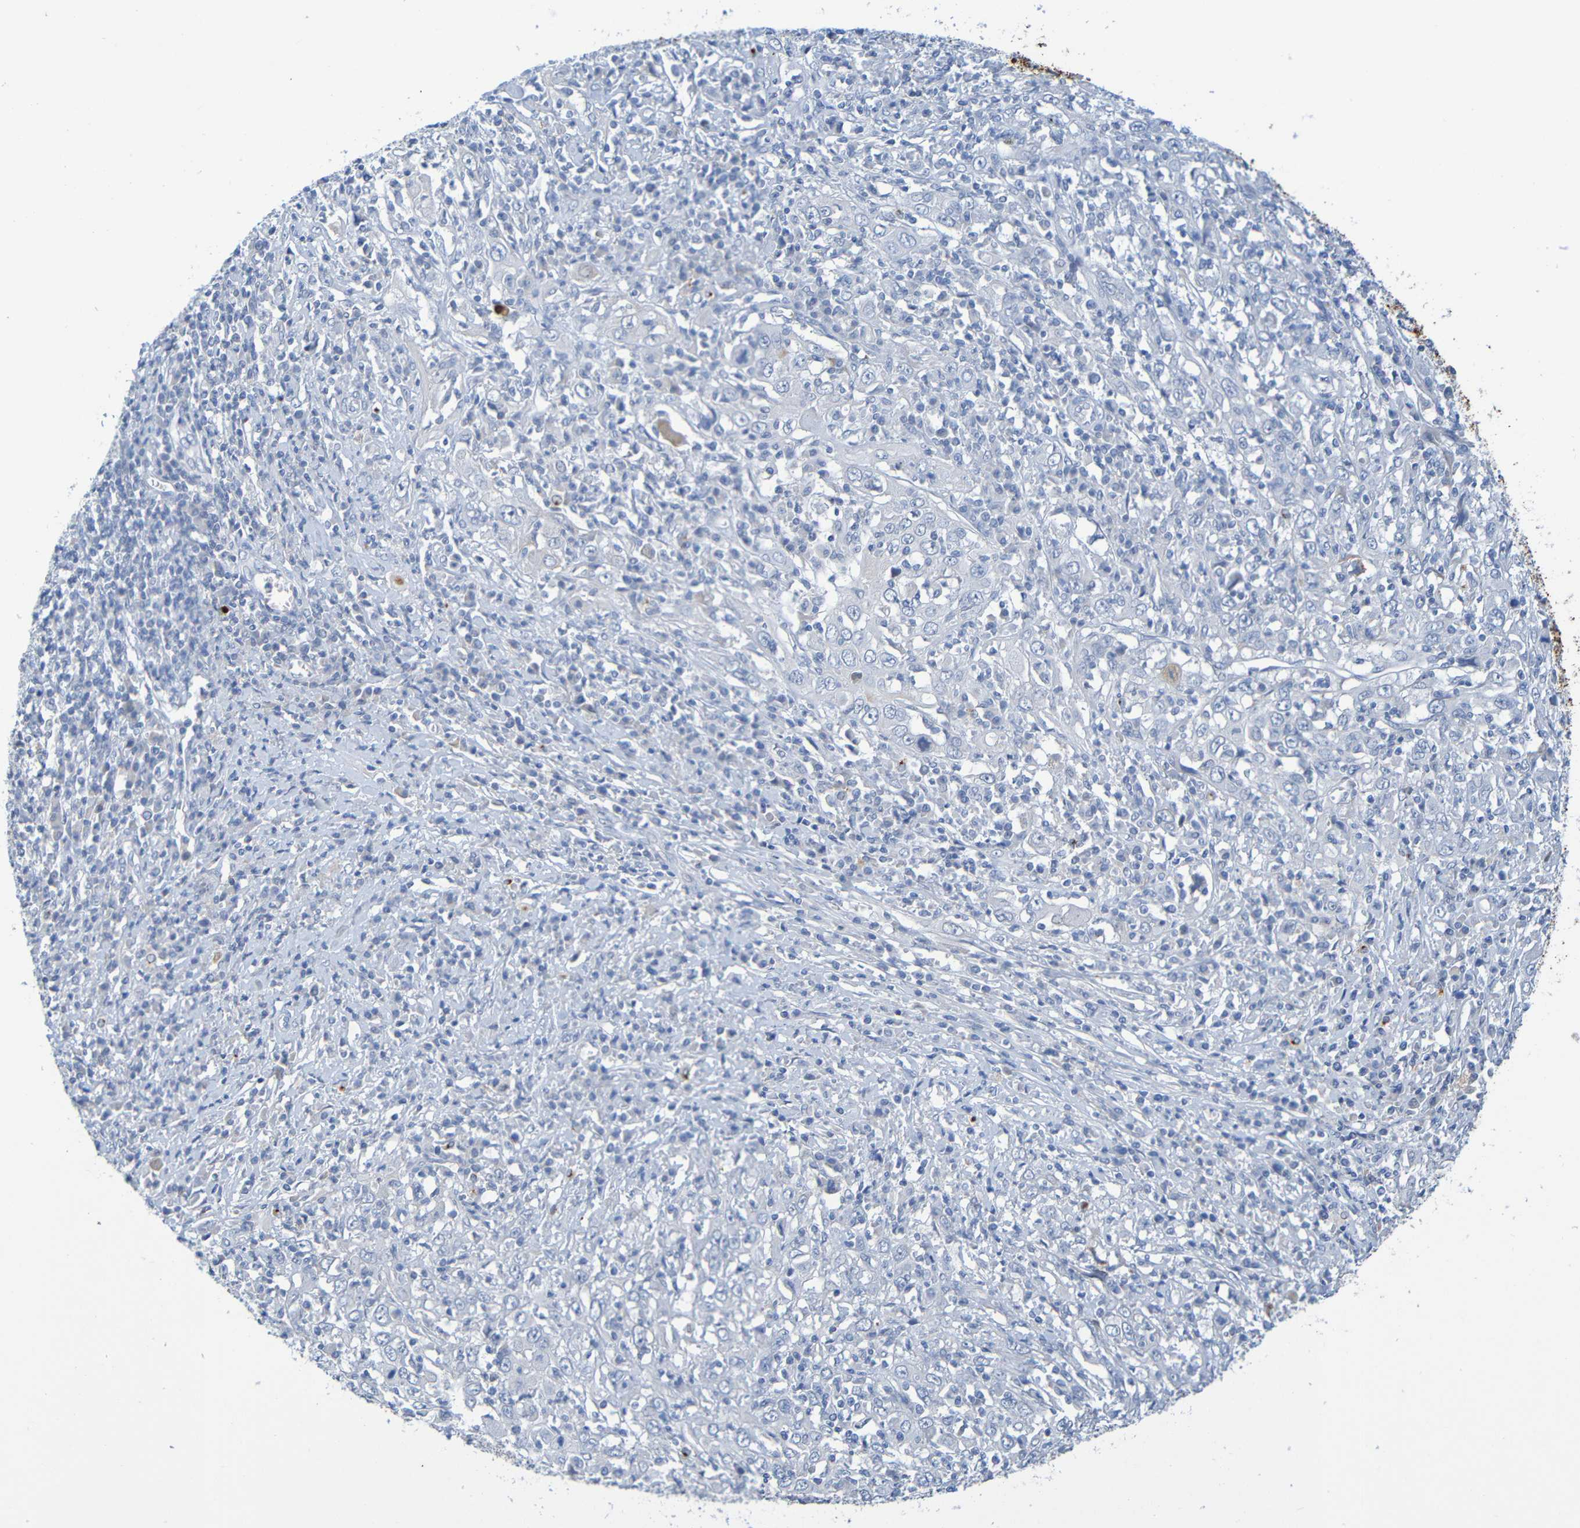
{"staining": {"intensity": "strong", "quantity": "<25%", "location": "cytoplasmic/membranous"}, "tissue": "cervical cancer", "cell_type": "Tumor cells", "image_type": "cancer", "snomed": [{"axis": "morphology", "description": "Squamous cell carcinoma, NOS"}, {"axis": "topography", "description": "Cervix"}], "caption": "Cervical cancer (squamous cell carcinoma) stained with a protein marker displays strong staining in tumor cells.", "gene": "IL10", "patient": {"sex": "female", "age": 46}}